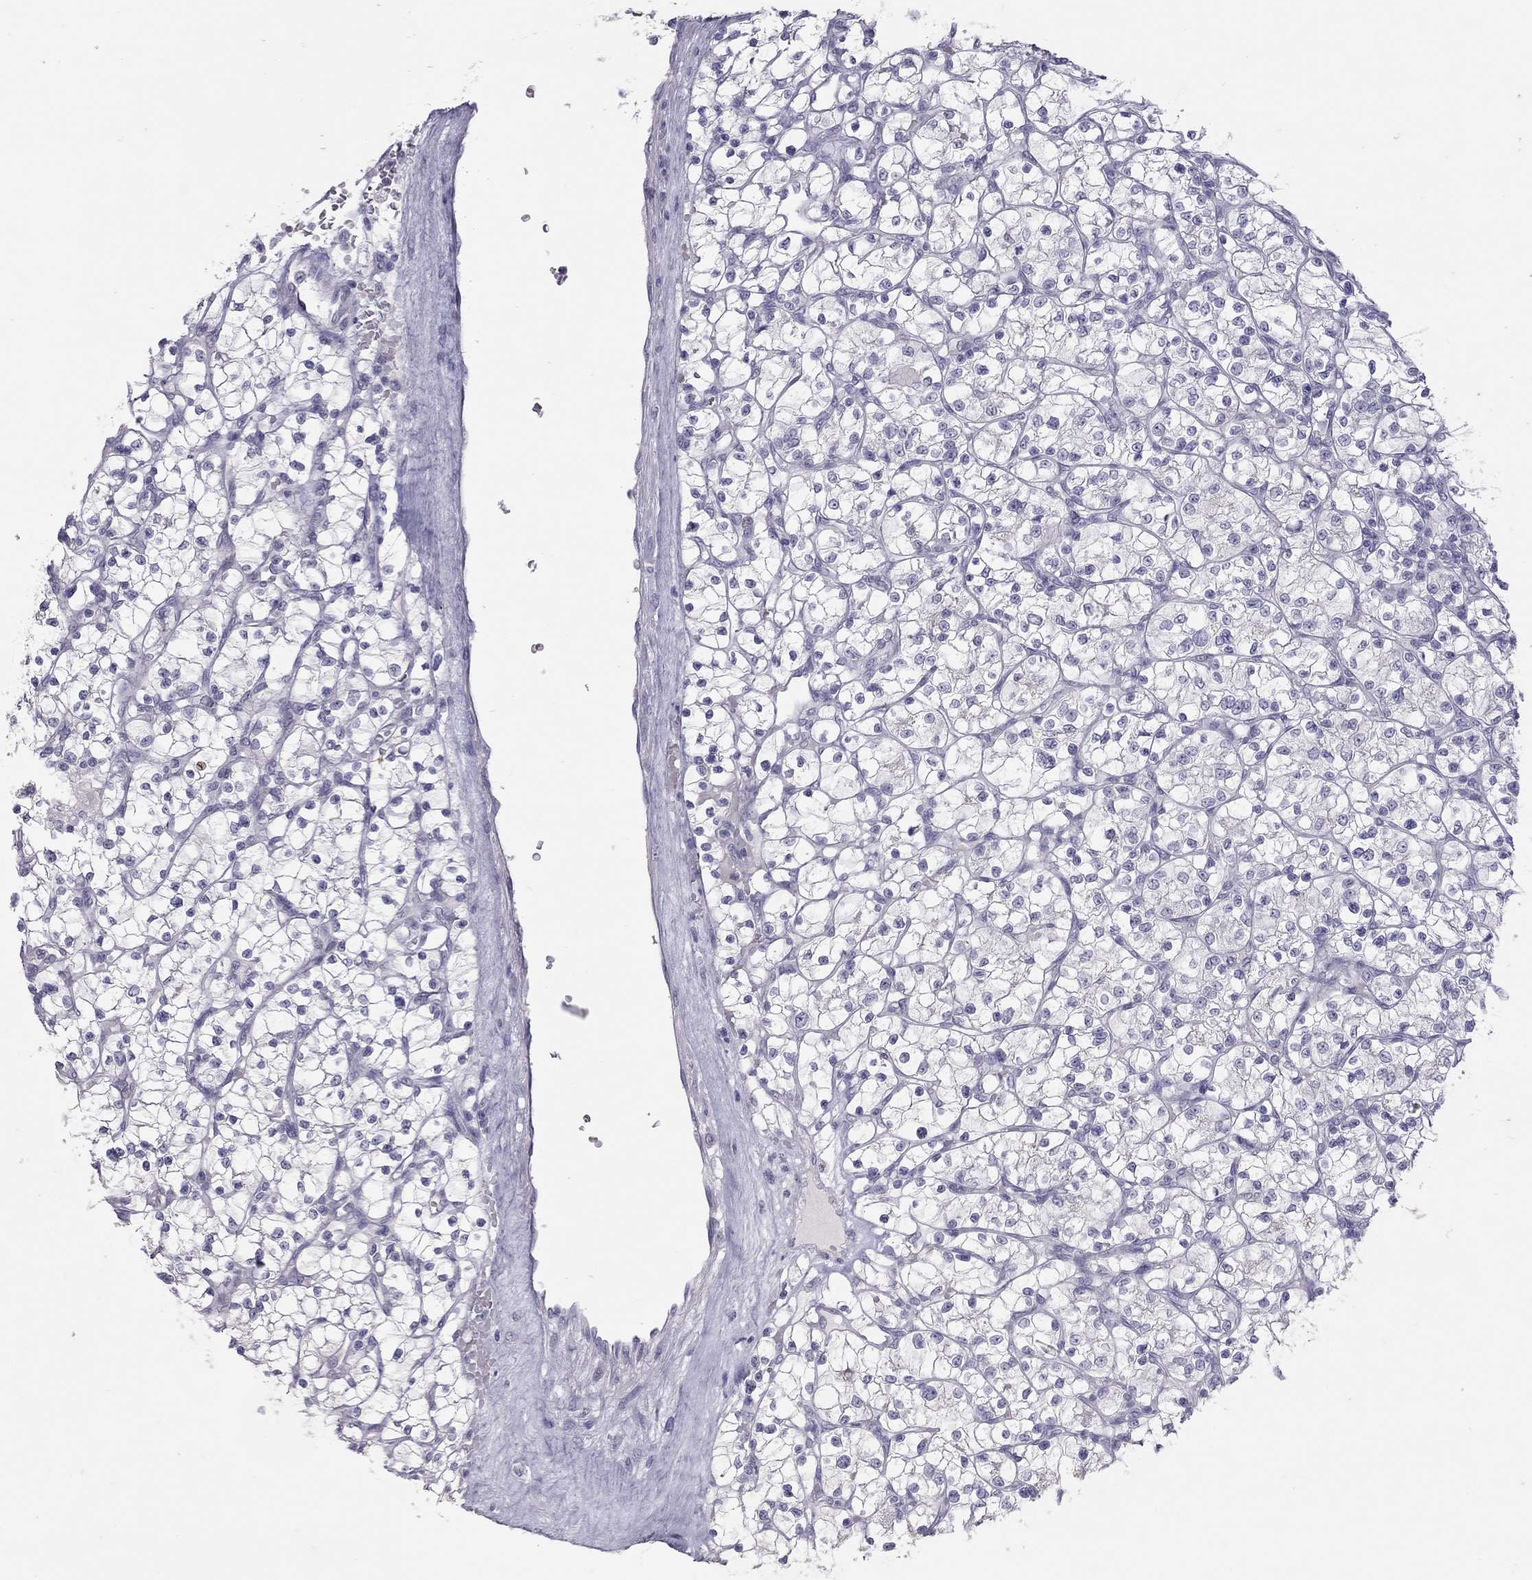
{"staining": {"intensity": "negative", "quantity": "none", "location": "none"}, "tissue": "renal cancer", "cell_type": "Tumor cells", "image_type": "cancer", "snomed": [{"axis": "morphology", "description": "Adenocarcinoma, NOS"}, {"axis": "topography", "description": "Kidney"}], "caption": "This is a micrograph of immunohistochemistry staining of renal cancer, which shows no expression in tumor cells.", "gene": "MUC16", "patient": {"sex": "female", "age": 64}}